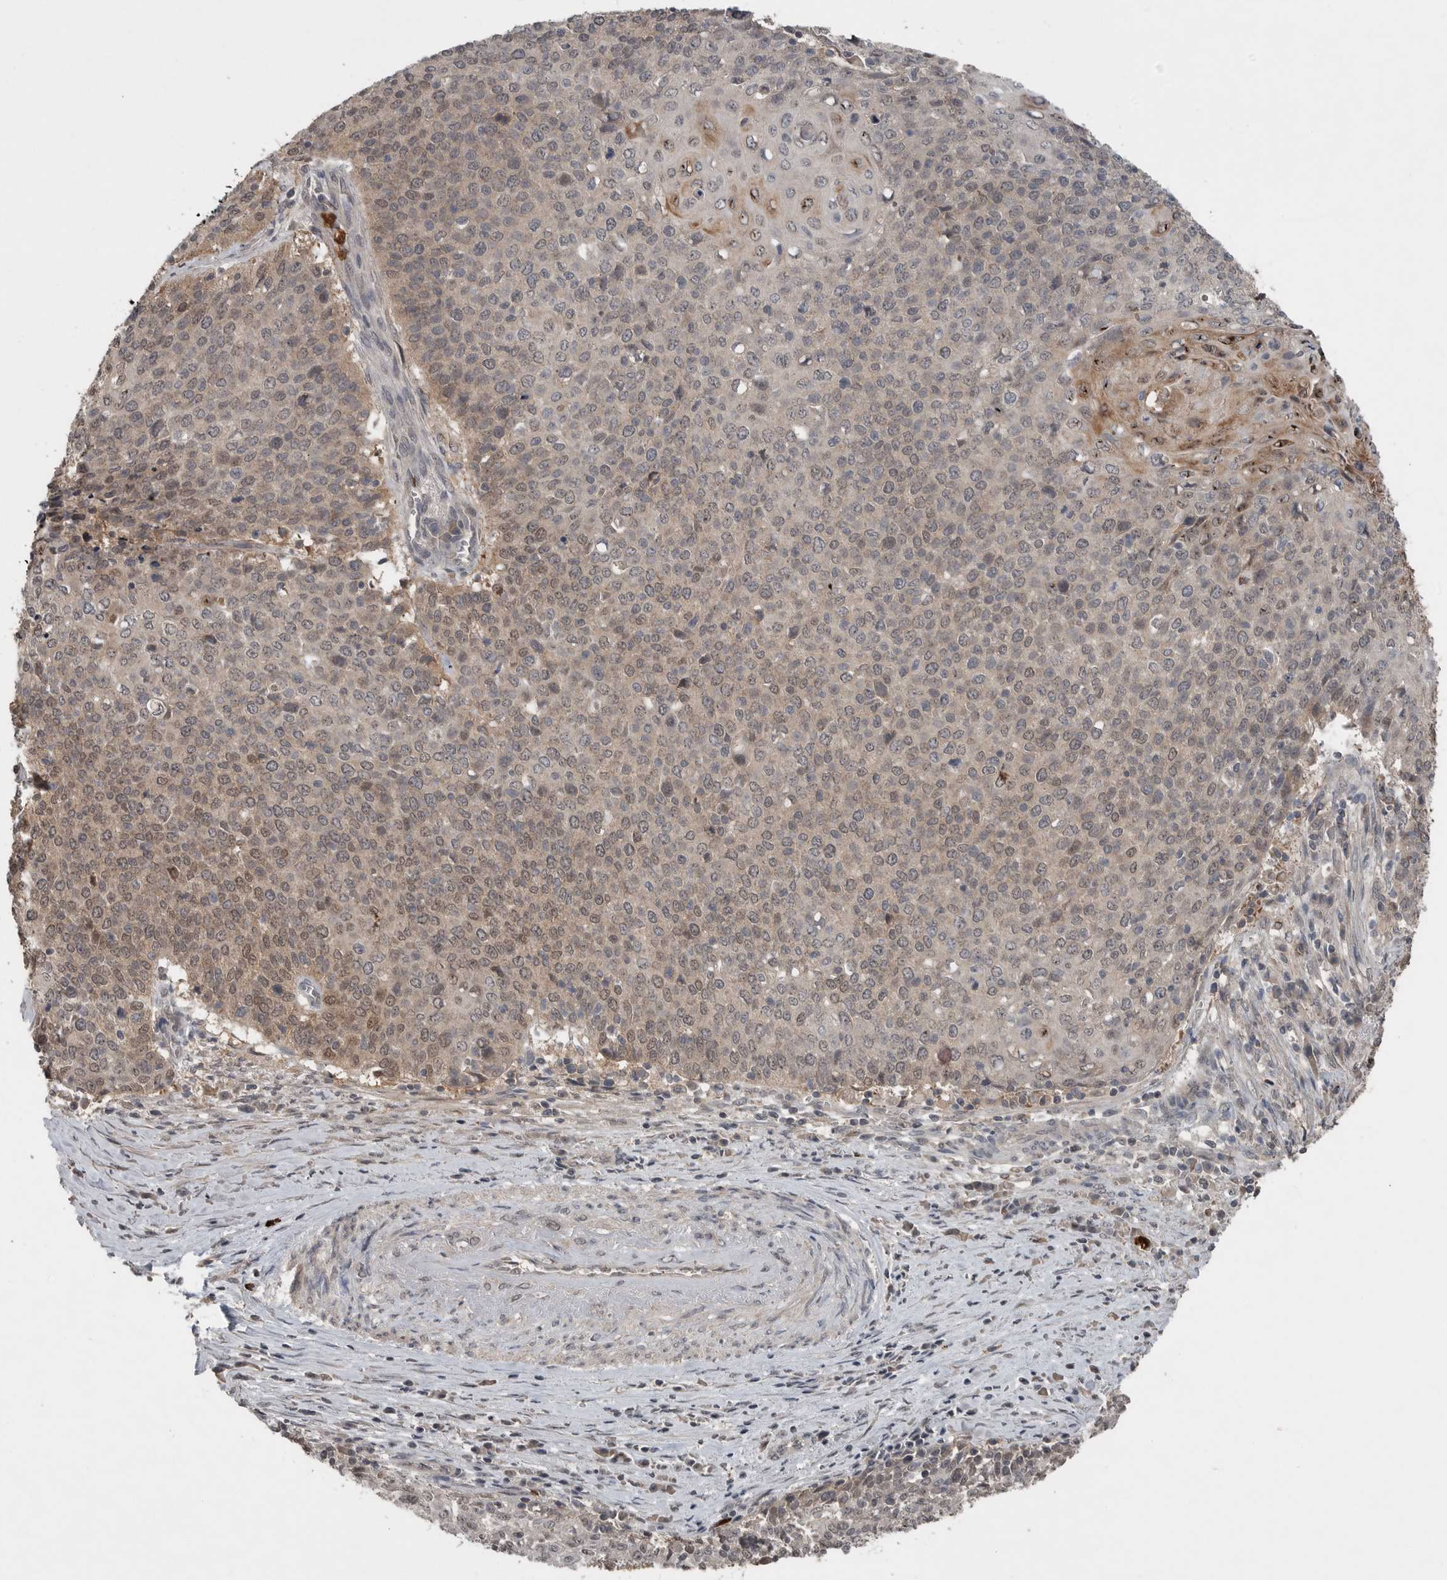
{"staining": {"intensity": "weak", "quantity": "25%-75%", "location": "cytoplasmic/membranous,nuclear"}, "tissue": "cervical cancer", "cell_type": "Tumor cells", "image_type": "cancer", "snomed": [{"axis": "morphology", "description": "Squamous cell carcinoma, NOS"}, {"axis": "topography", "description": "Cervix"}], "caption": "Immunohistochemical staining of cervical squamous cell carcinoma demonstrates weak cytoplasmic/membranous and nuclear protein expression in approximately 25%-75% of tumor cells.", "gene": "SCP2", "patient": {"sex": "female", "age": 39}}